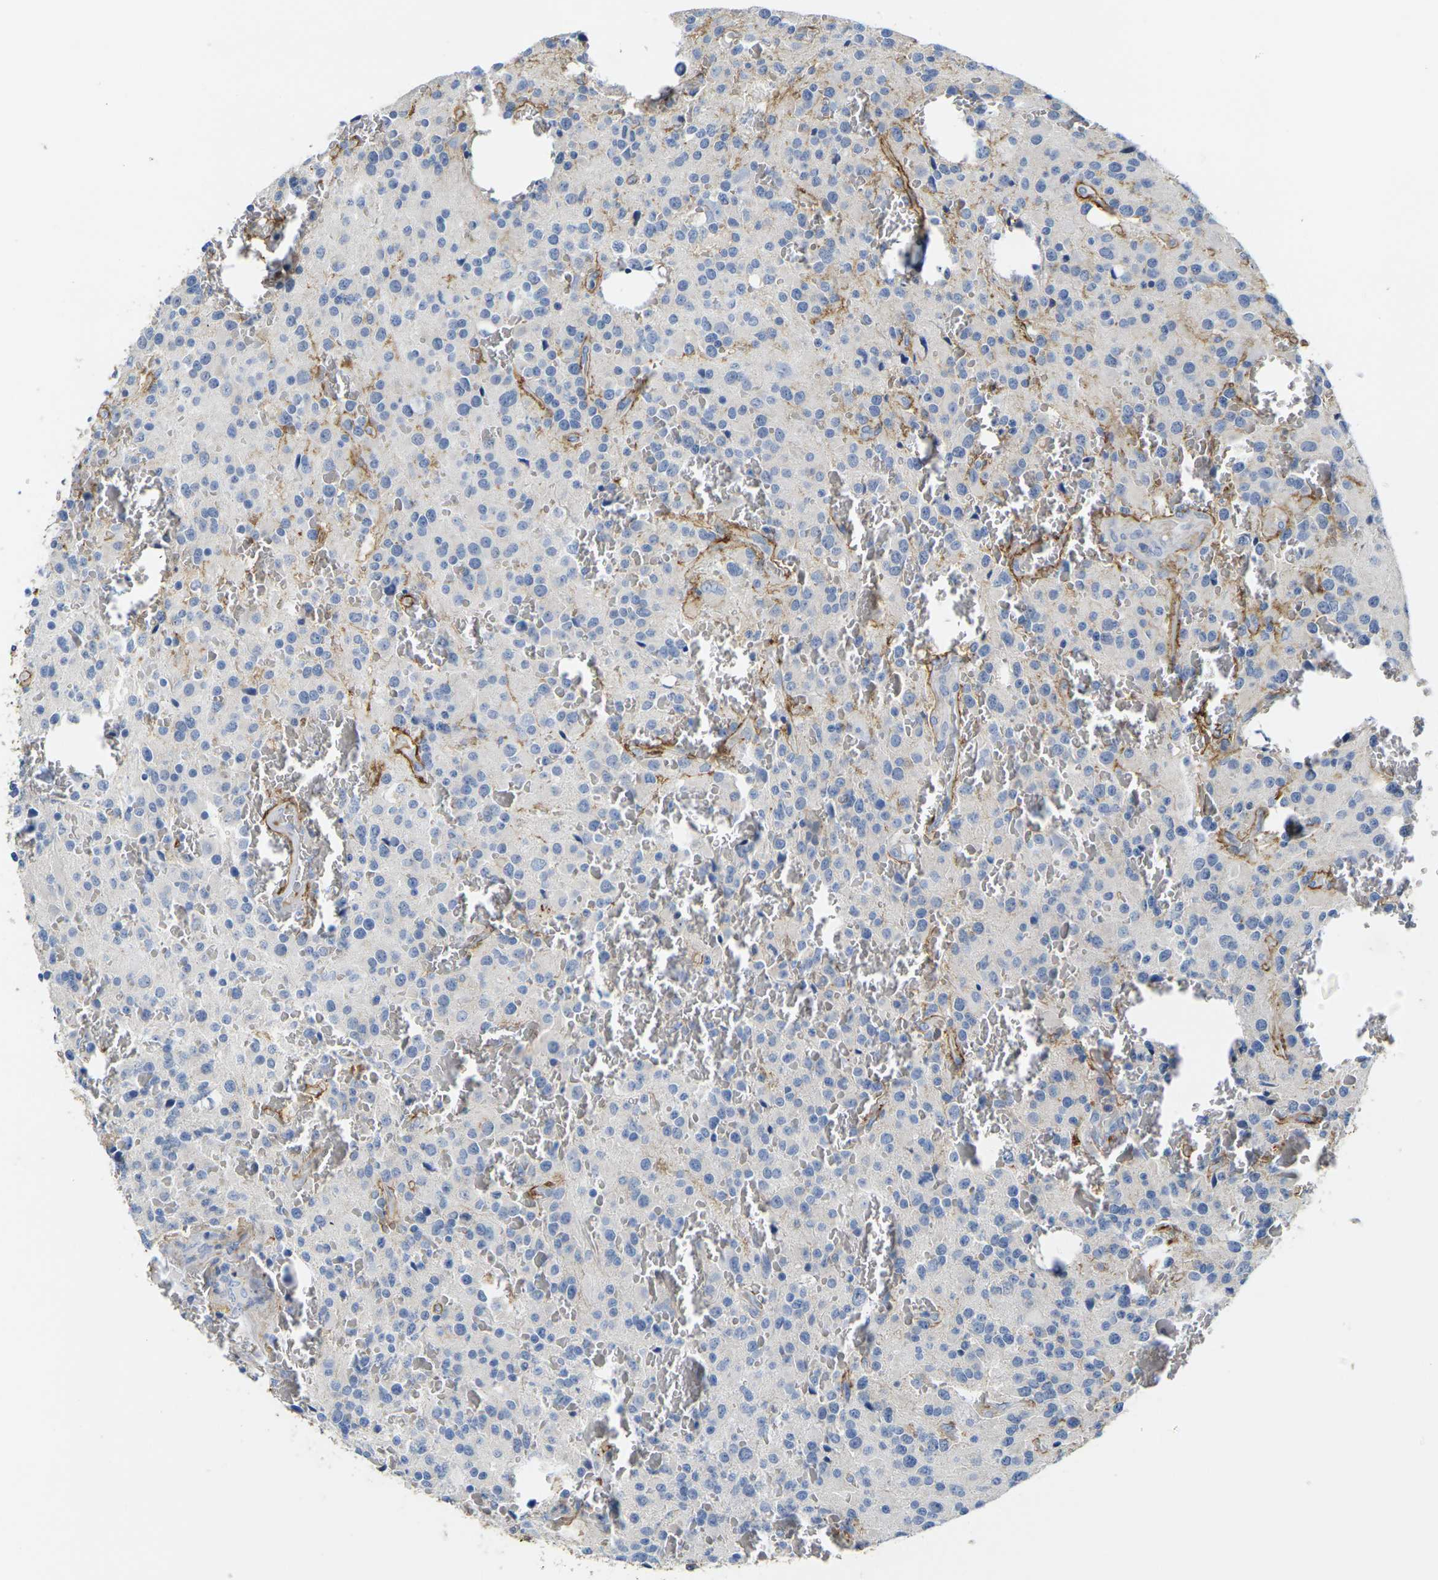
{"staining": {"intensity": "negative", "quantity": "none", "location": "none"}, "tissue": "glioma", "cell_type": "Tumor cells", "image_type": "cancer", "snomed": [{"axis": "morphology", "description": "Glioma, malignant, Low grade"}, {"axis": "topography", "description": "Brain"}], "caption": "High power microscopy micrograph of an IHC photomicrograph of glioma, revealing no significant expression in tumor cells.", "gene": "OTOF", "patient": {"sex": "male", "age": 58}}